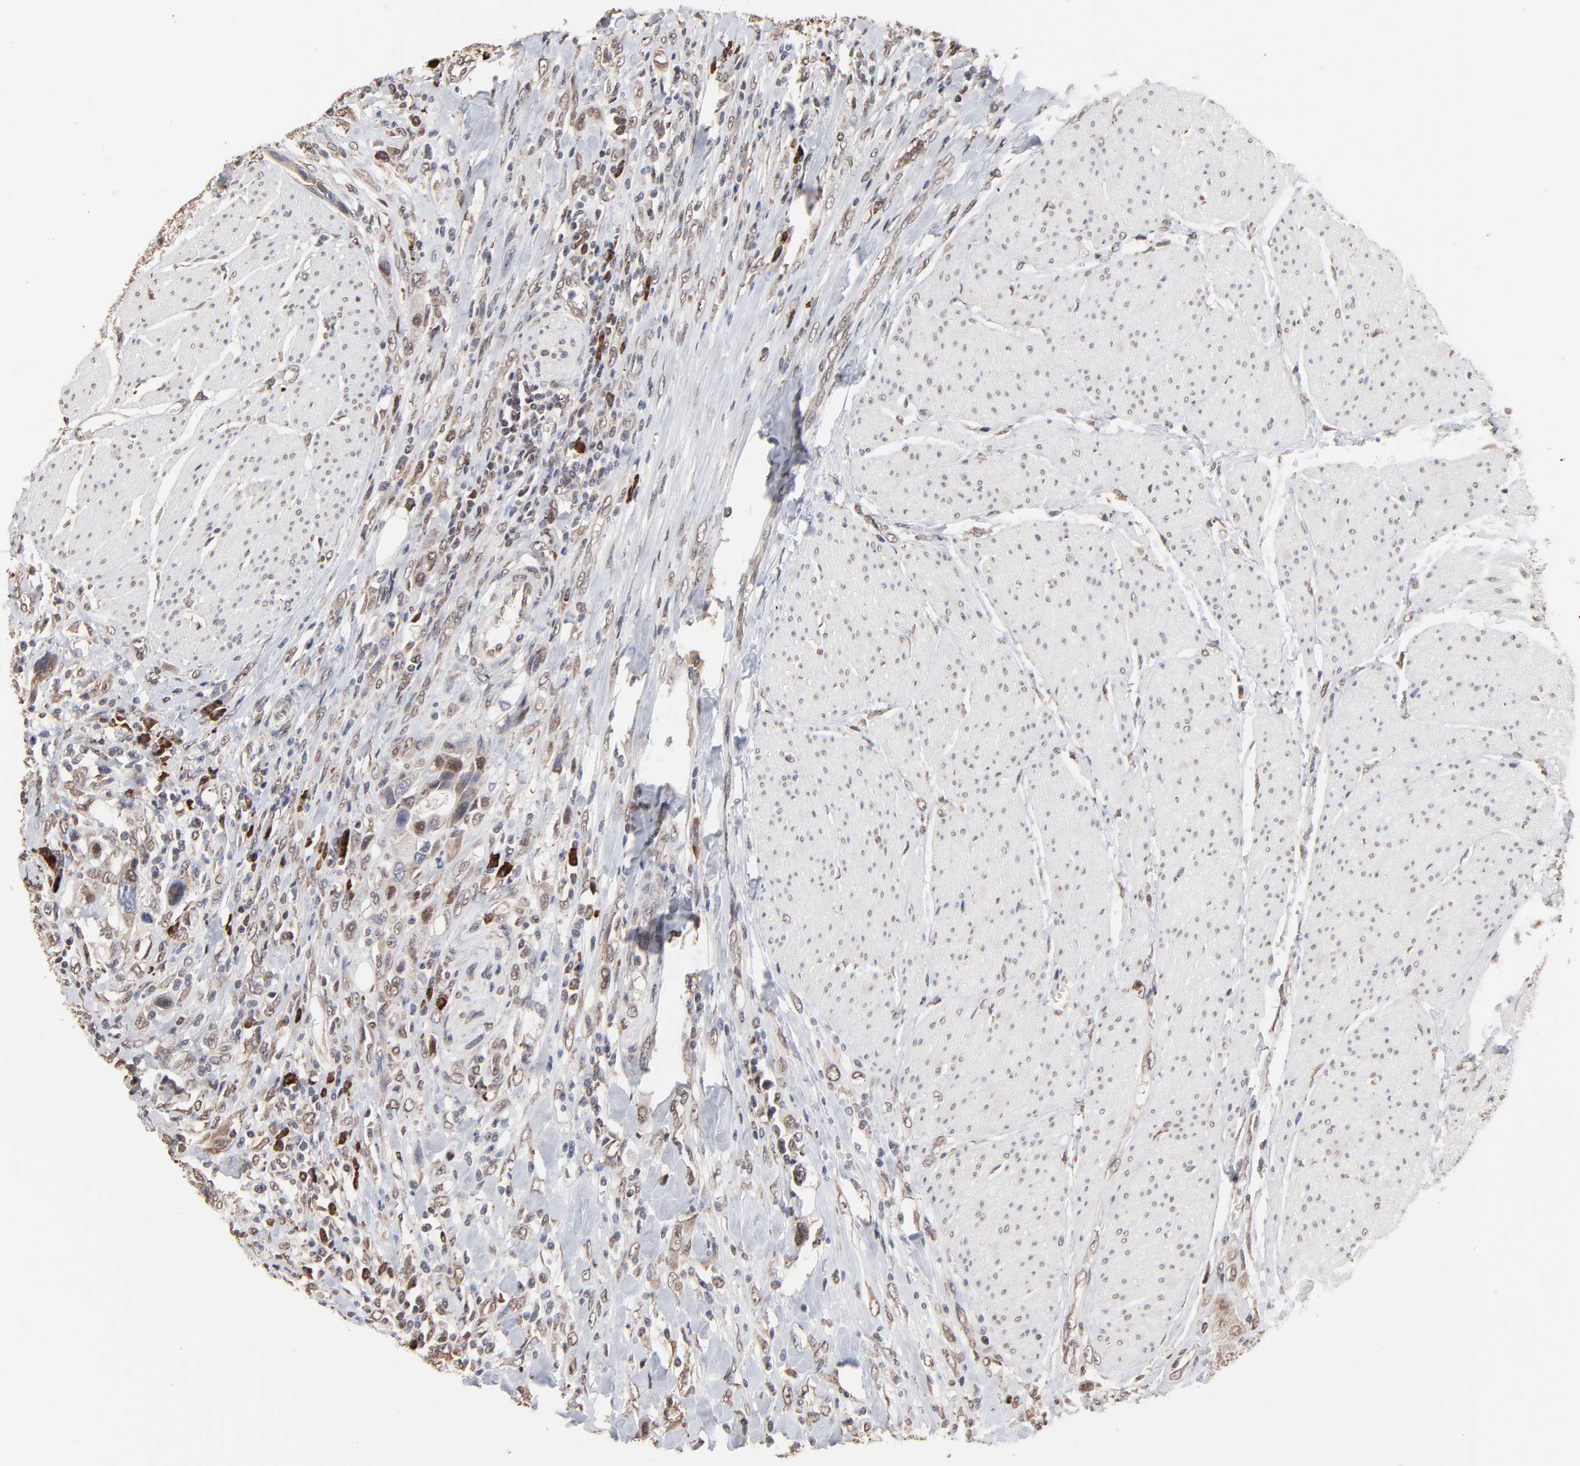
{"staining": {"intensity": "weak", "quantity": "25%-75%", "location": "cytoplasmic/membranous"}, "tissue": "urothelial cancer", "cell_type": "Tumor cells", "image_type": "cancer", "snomed": [{"axis": "morphology", "description": "Urothelial carcinoma, High grade"}, {"axis": "topography", "description": "Urinary bladder"}], "caption": "Immunohistochemical staining of human urothelial carcinoma (high-grade) reveals low levels of weak cytoplasmic/membranous positivity in approximately 25%-75% of tumor cells.", "gene": "CHM", "patient": {"sex": "male", "age": 50}}